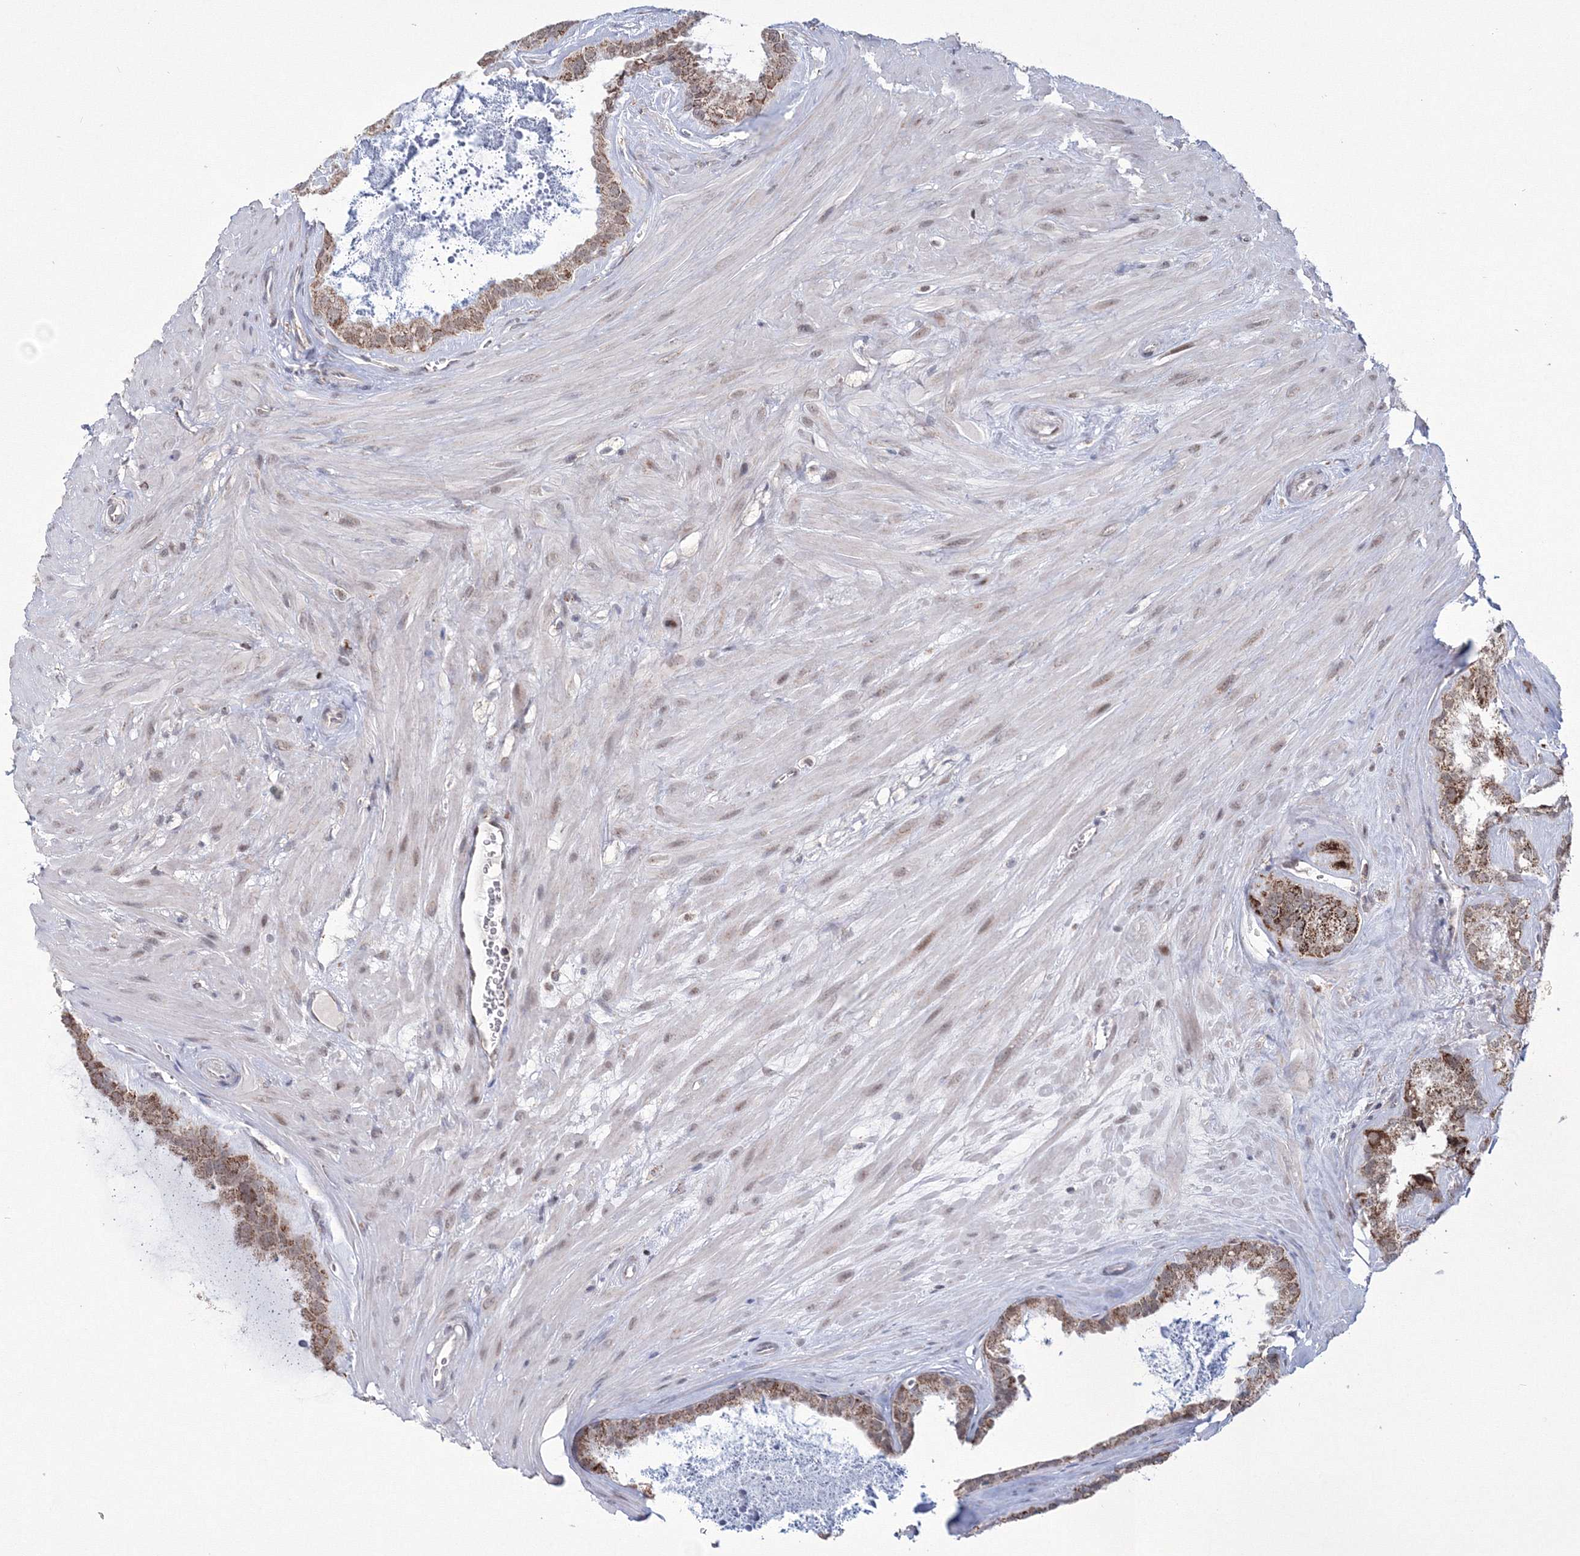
{"staining": {"intensity": "strong", "quantity": ">75%", "location": "cytoplasmic/membranous"}, "tissue": "seminal vesicle", "cell_type": "Glandular cells", "image_type": "normal", "snomed": [{"axis": "morphology", "description": "Normal tissue, NOS"}, {"axis": "topography", "description": "Prostate"}, {"axis": "topography", "description": "Seminal veicle"}], "caption": "Seminal vesicle stained with a brown dye displays strong cytoplasmic/membranous positive positivity in about >75% of glandular cells.", "gene": "GRSF1", "patient": {"sex": "male", "age": 59}}